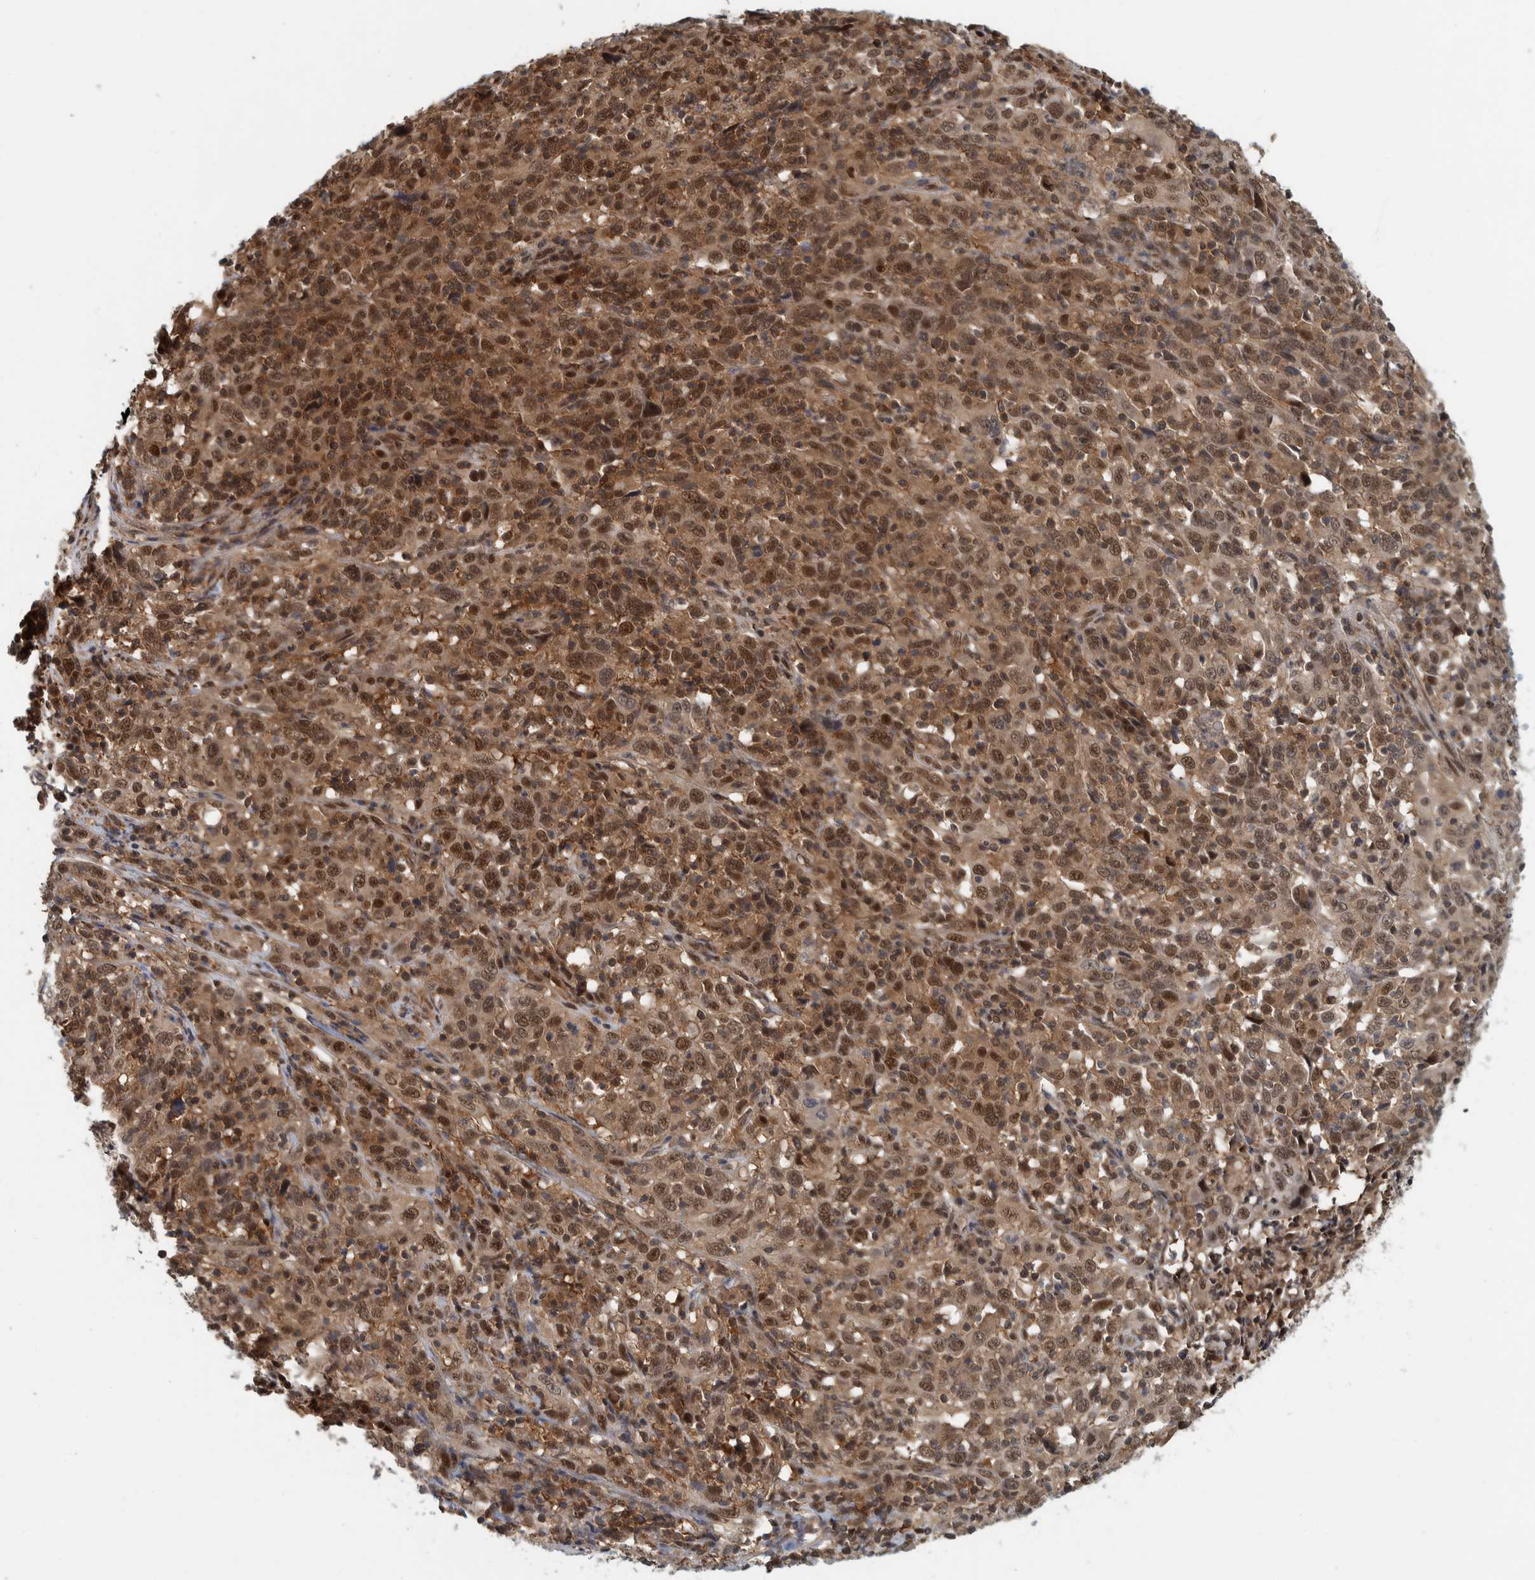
{"staining": {"intensity": "moderate", "quantity": ">75%", "location": "cytoplasmic/membranous,nuclear"}, "tissue": "cervical cancer", "cell_type": "Tumor cells", "image_type": "cancer", "snomed": [{"axis": "morphology", "description": "Squamous cell carcinoma, NOS"}, {"axis": "topography", "description": "Cervix"}], "caption": "A high-resolution micrograph shows immunohistochemistry staining of cervical squamous cell carcinoma, which reveals moderate cytoplasmic/membranous and nuclear positivity in about >75% of tumor cells.", "gene": "COPS3", "patient": {"sex": "female", "age": 46}}